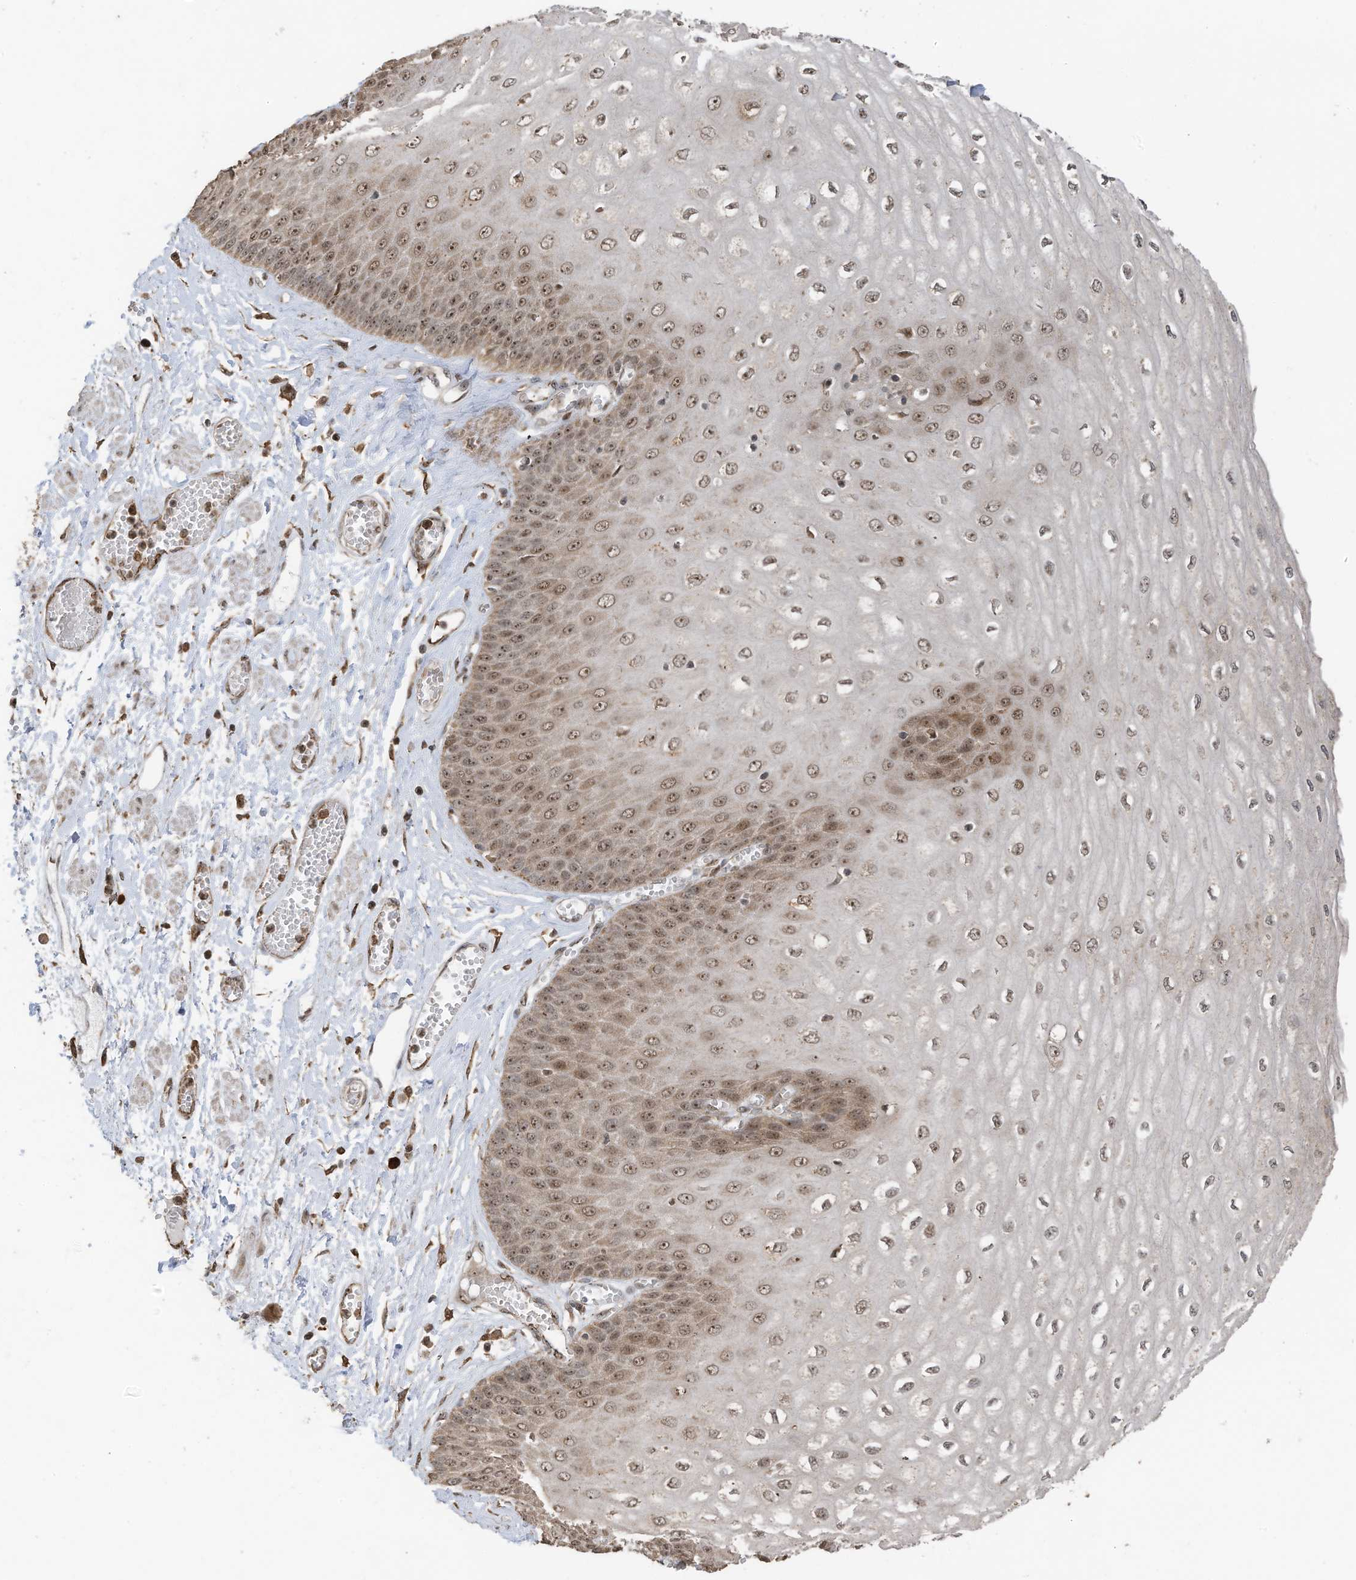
{"staining": {"intensity": "moderate", "quantity": ">75%", "location": "cytoplasmic/membranous,nuclear"}, "tissue": "esophagus", "cell_type": "Squamous epithelial cells", "image_type": "normal", "snomed": [{"axis": "morphology", "description": "Normal tissue, NOS"}, {"axis": "topography", "description": "Esophagus"}], "caption": "Immunohistochemistry of normal human esophagus demonstrates medium levels of moderate cytoplasmic/membranous,nuclear expression in approximately >75% of squamous epithelial cells. The staining is performed using DAB (3,3'-diaminobenzidine) brown chromogen to label protein expression. The nuclei are counter-stained blue using hematoxylin.", "gene": "ERLEC1", "patient": {"sex": "male", "age": 60}}